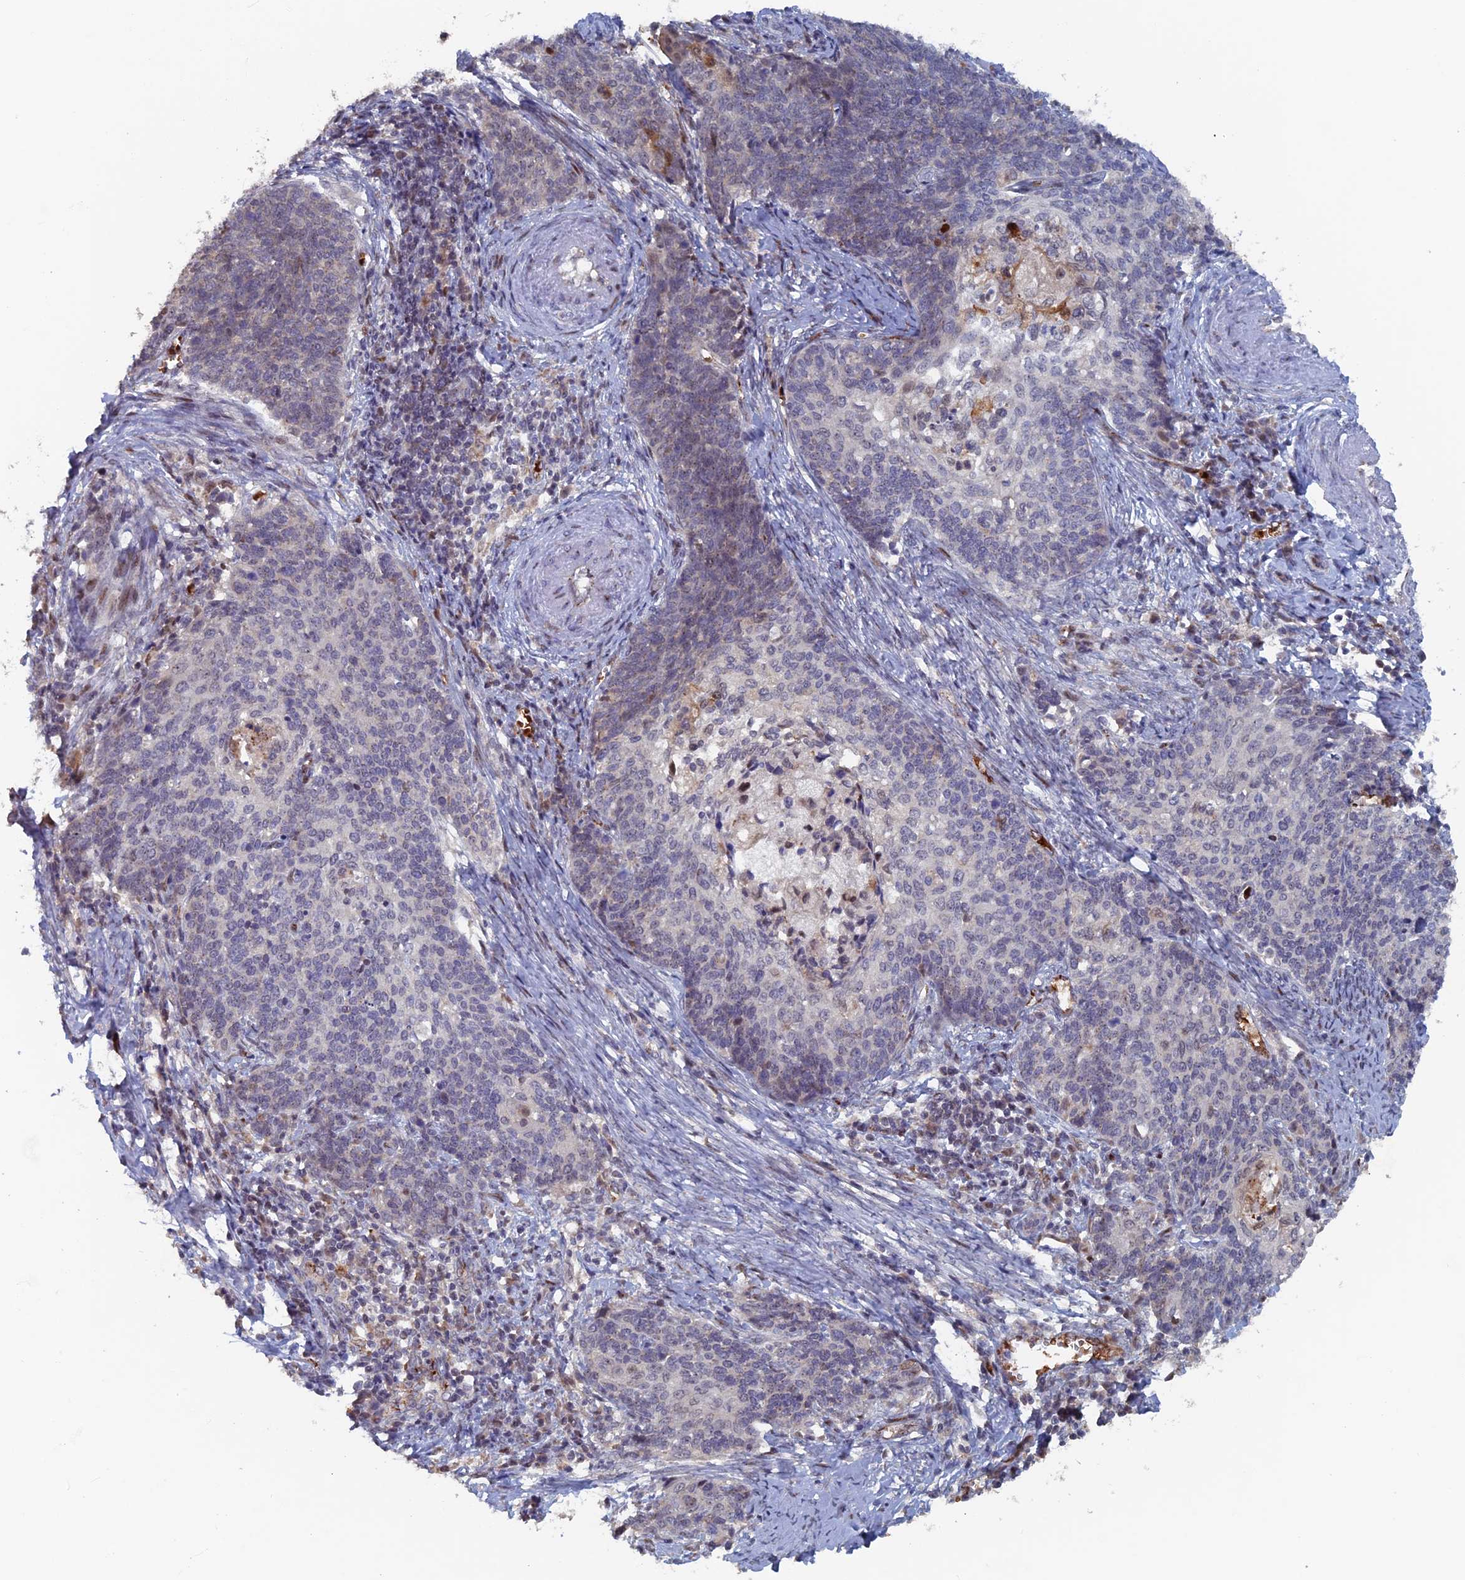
{"staining": {"intensity": "negative", "quantity": "none", "location": "none"}, "tissue": "cervical cancer", "cell_type": "Tumor cells", "image_type": "cancer", "snomed": [{"axis": "morphology", "description": "Squamous cell carcinoma, NOS"}, {"axis": "topography", "description": "Cervix"}], "caption": "Cervical cancer (squamous cell carcinoma) was stained to show a protein in brown. There is no significant expression in tumor cells.", "gene": "SH3D21", "patient": {"sex": "female", "age": 39}}